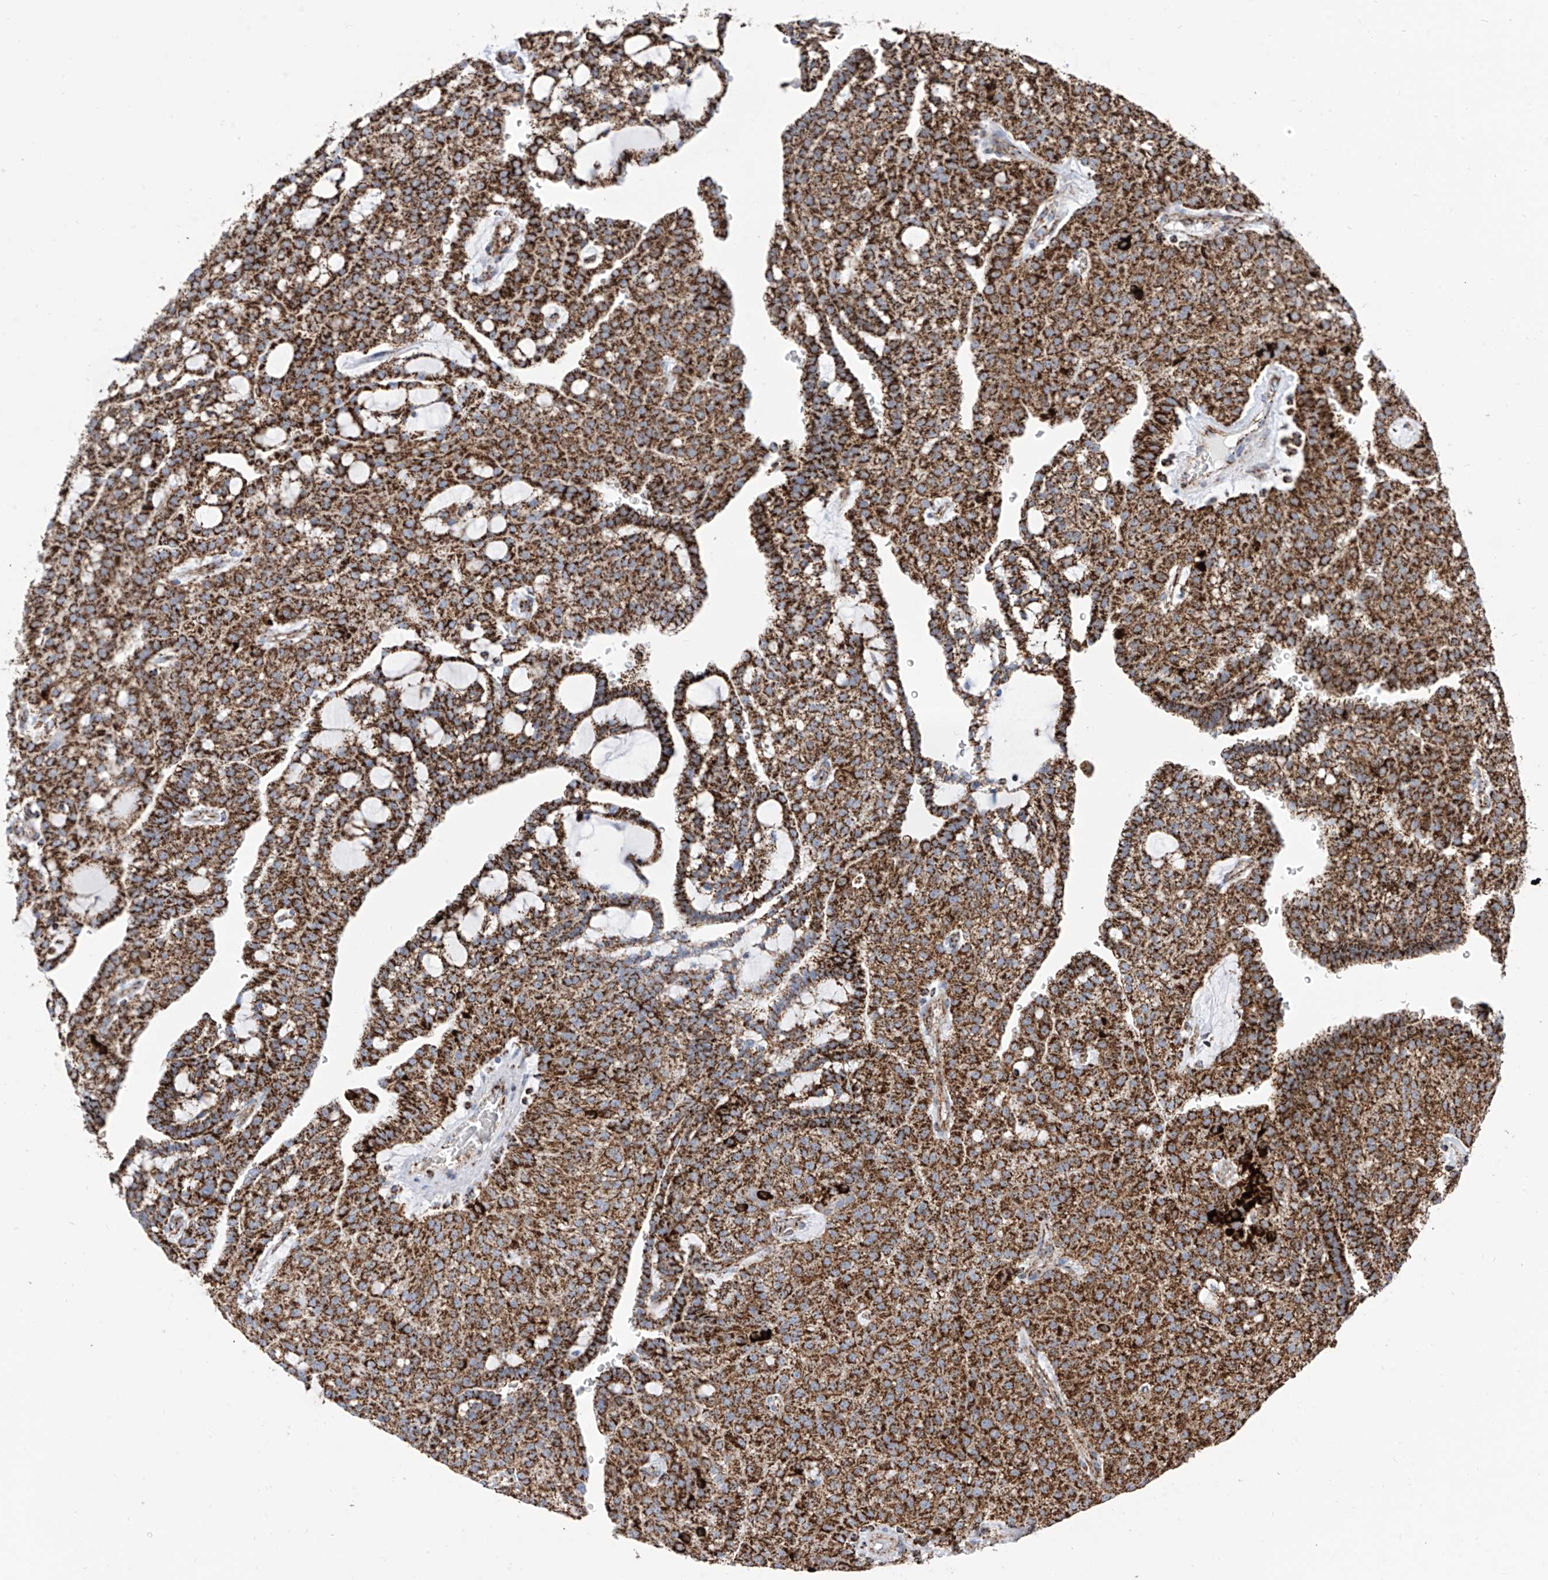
{"staining": {"intensity": "strong", "quantity": ">75%", "location": "cytoplasmic/membranous"}, "tissue": "renal cancer", "cell_type": "Tumor cells", "image_type": "cancer", "snomed": [{"axis": "morphology", "description": "Adenocarcinoma, NOS"}, {"axis": "topography", "description": "Kidney"}], "caption": "Strong cytoplasmic/membranous protein expression is seen in about >75% of tumor cells in renal adenocarcinoma. (DAB IHC, brown staining for protein, blue staining for nuclei).", "gene": "COX5B", "patient": {"sex": "male", "age": 63}}